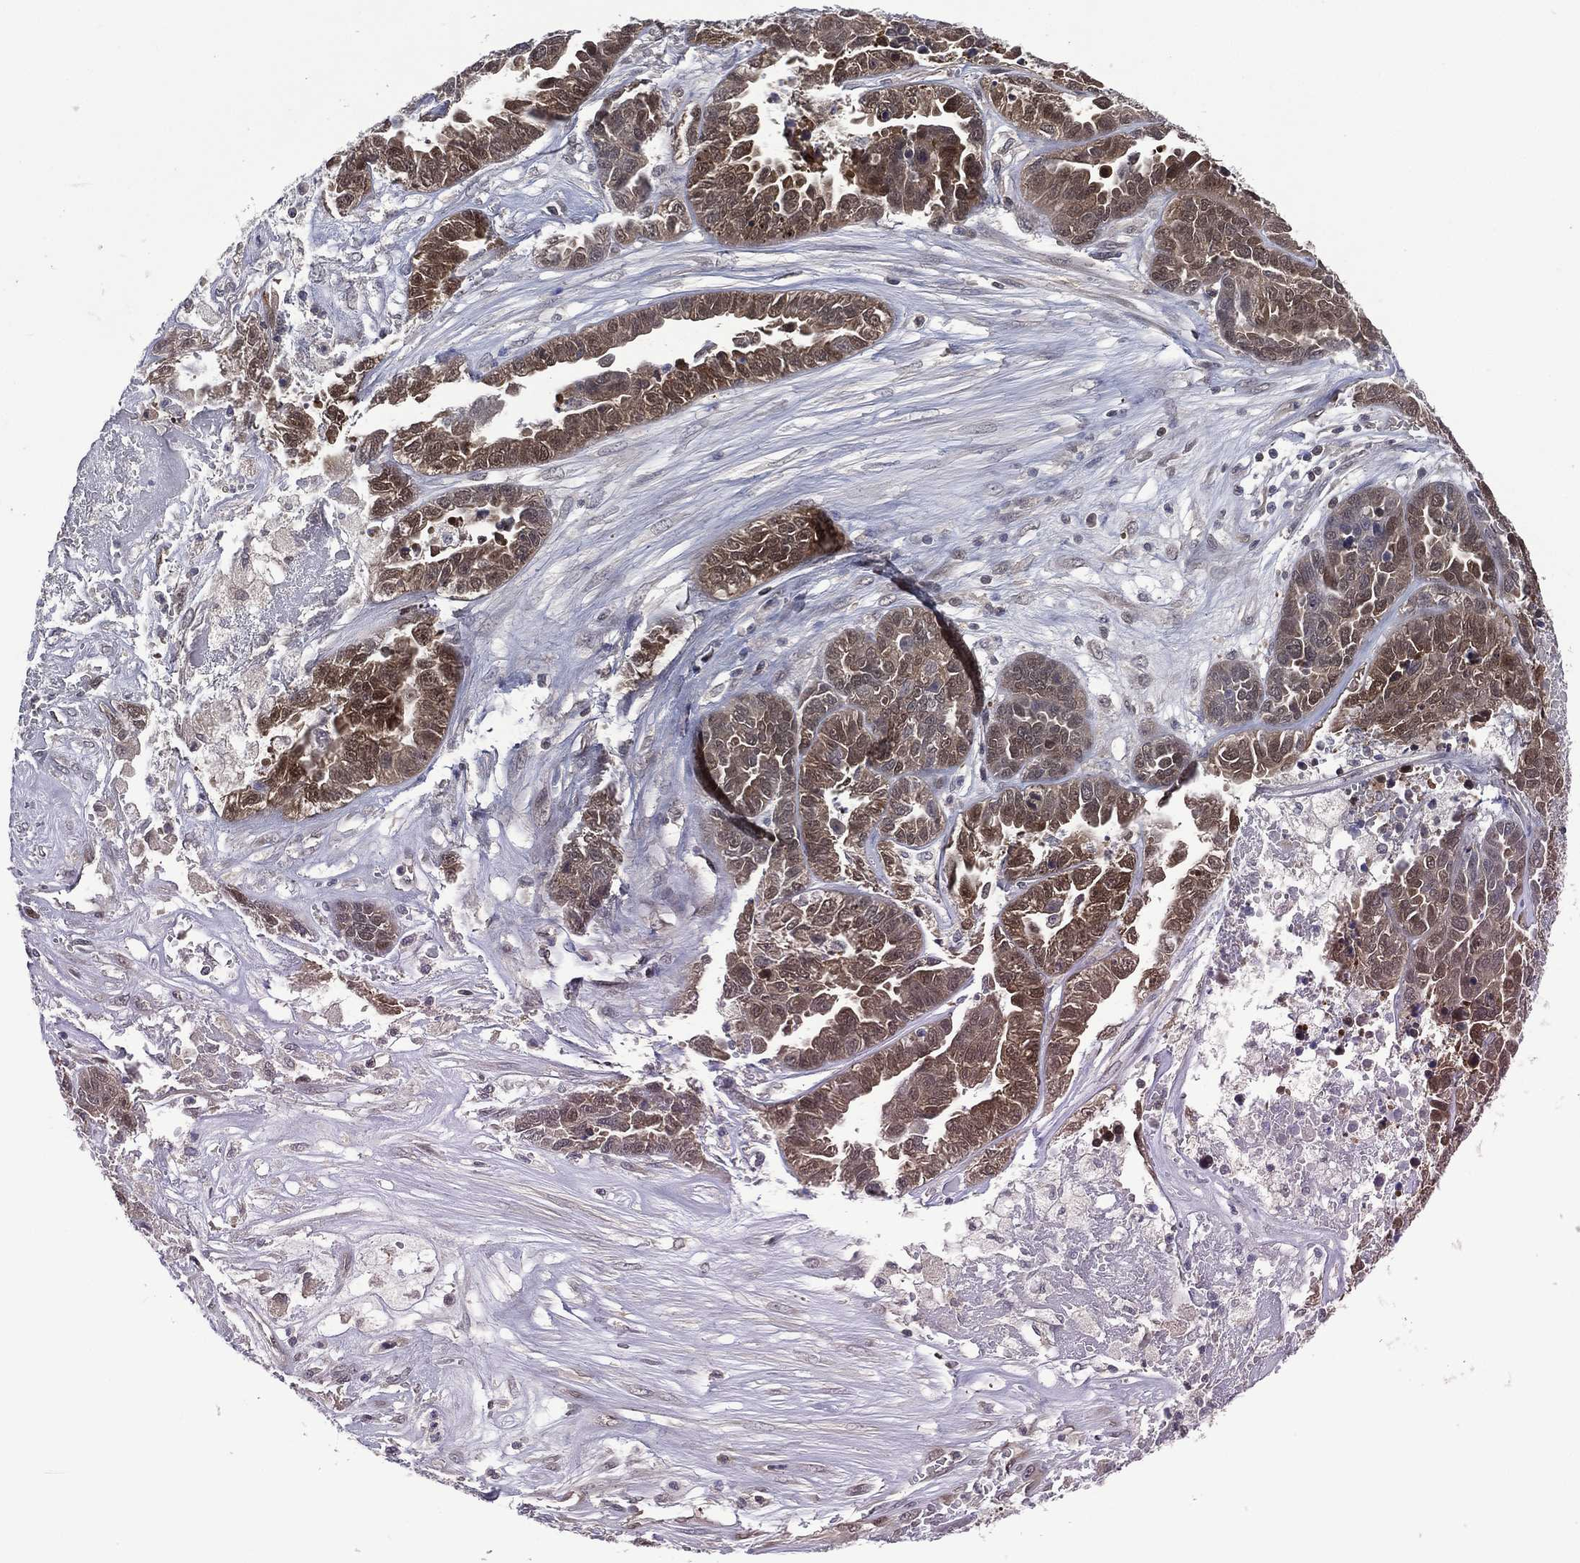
{"staining": {"intensity": "moderate", "quantity": "25%-75%", "location": "cytoplasmic/membranous"}, "tissue": "ovarian cancer", "cell_type": "Tumor cells", "image_type": "cancer", "snomed": [{"axis": "morphology", "description": "Cystadenocarcinoma, serous, NOS"}, {"axis": "topography", "description": "Ovary"}], "caption": "Serous cystadenocarcinoma (ovarian) was stained to show a protein in brown. There is medium levels of moderate cytoplasmic/membranous expression in approximately 25%-75% of tumor cells.", "gene": "MTAP", "patient": {"sex": "female", "age": 87}}